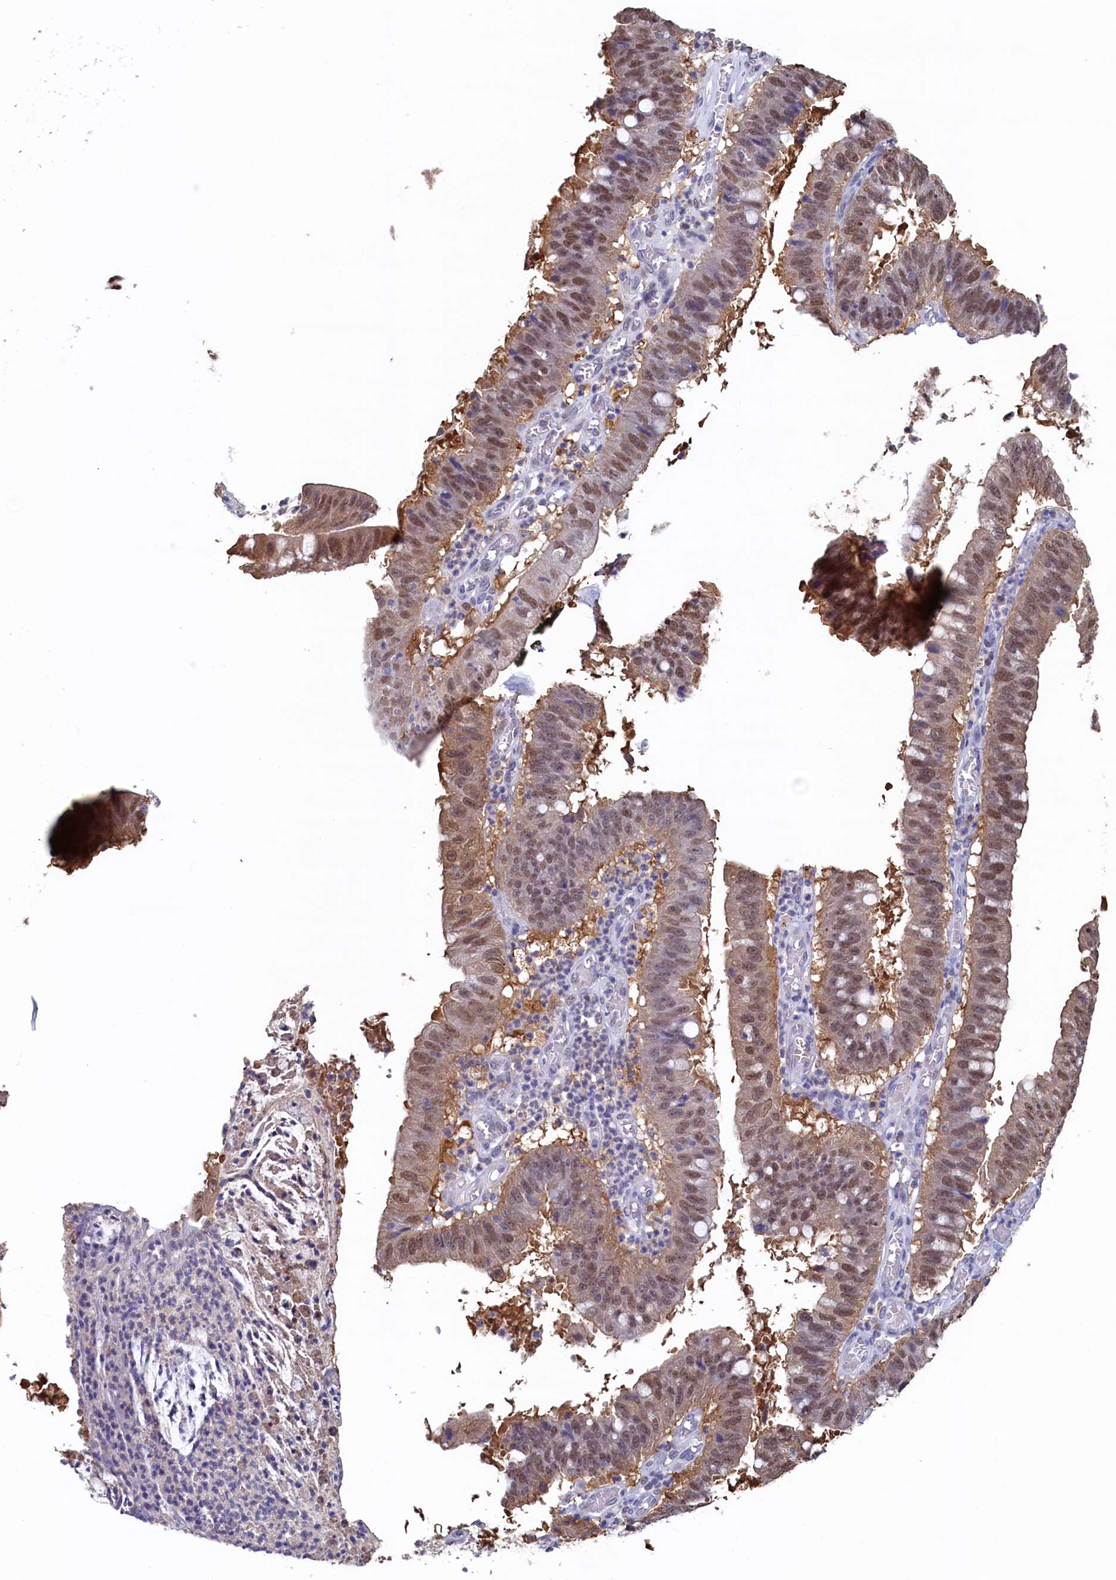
{"staining": {"intensity": "moderate", "quantity": ">75%", "location": "nuclear"}, "tissue": "stomach cancer", "cell_type": "Tumor cells", "image_type": "cancer", "snomed": [{"axis": "morphology", "description": "Adenocarcinoma, NOS"}, {"axis": "topography", "description": "Stomach"}], "caption": "Protein expression analysis of stomach cancer shows moderate nuclear expression in about >75% of tumor cells. (Stains: DAB in brown, nuclei in blue, Microscopy: brightfield microscopy at high magnification).", "gene": "AHCY", "patient": {"sex": "male", "age": 59}}